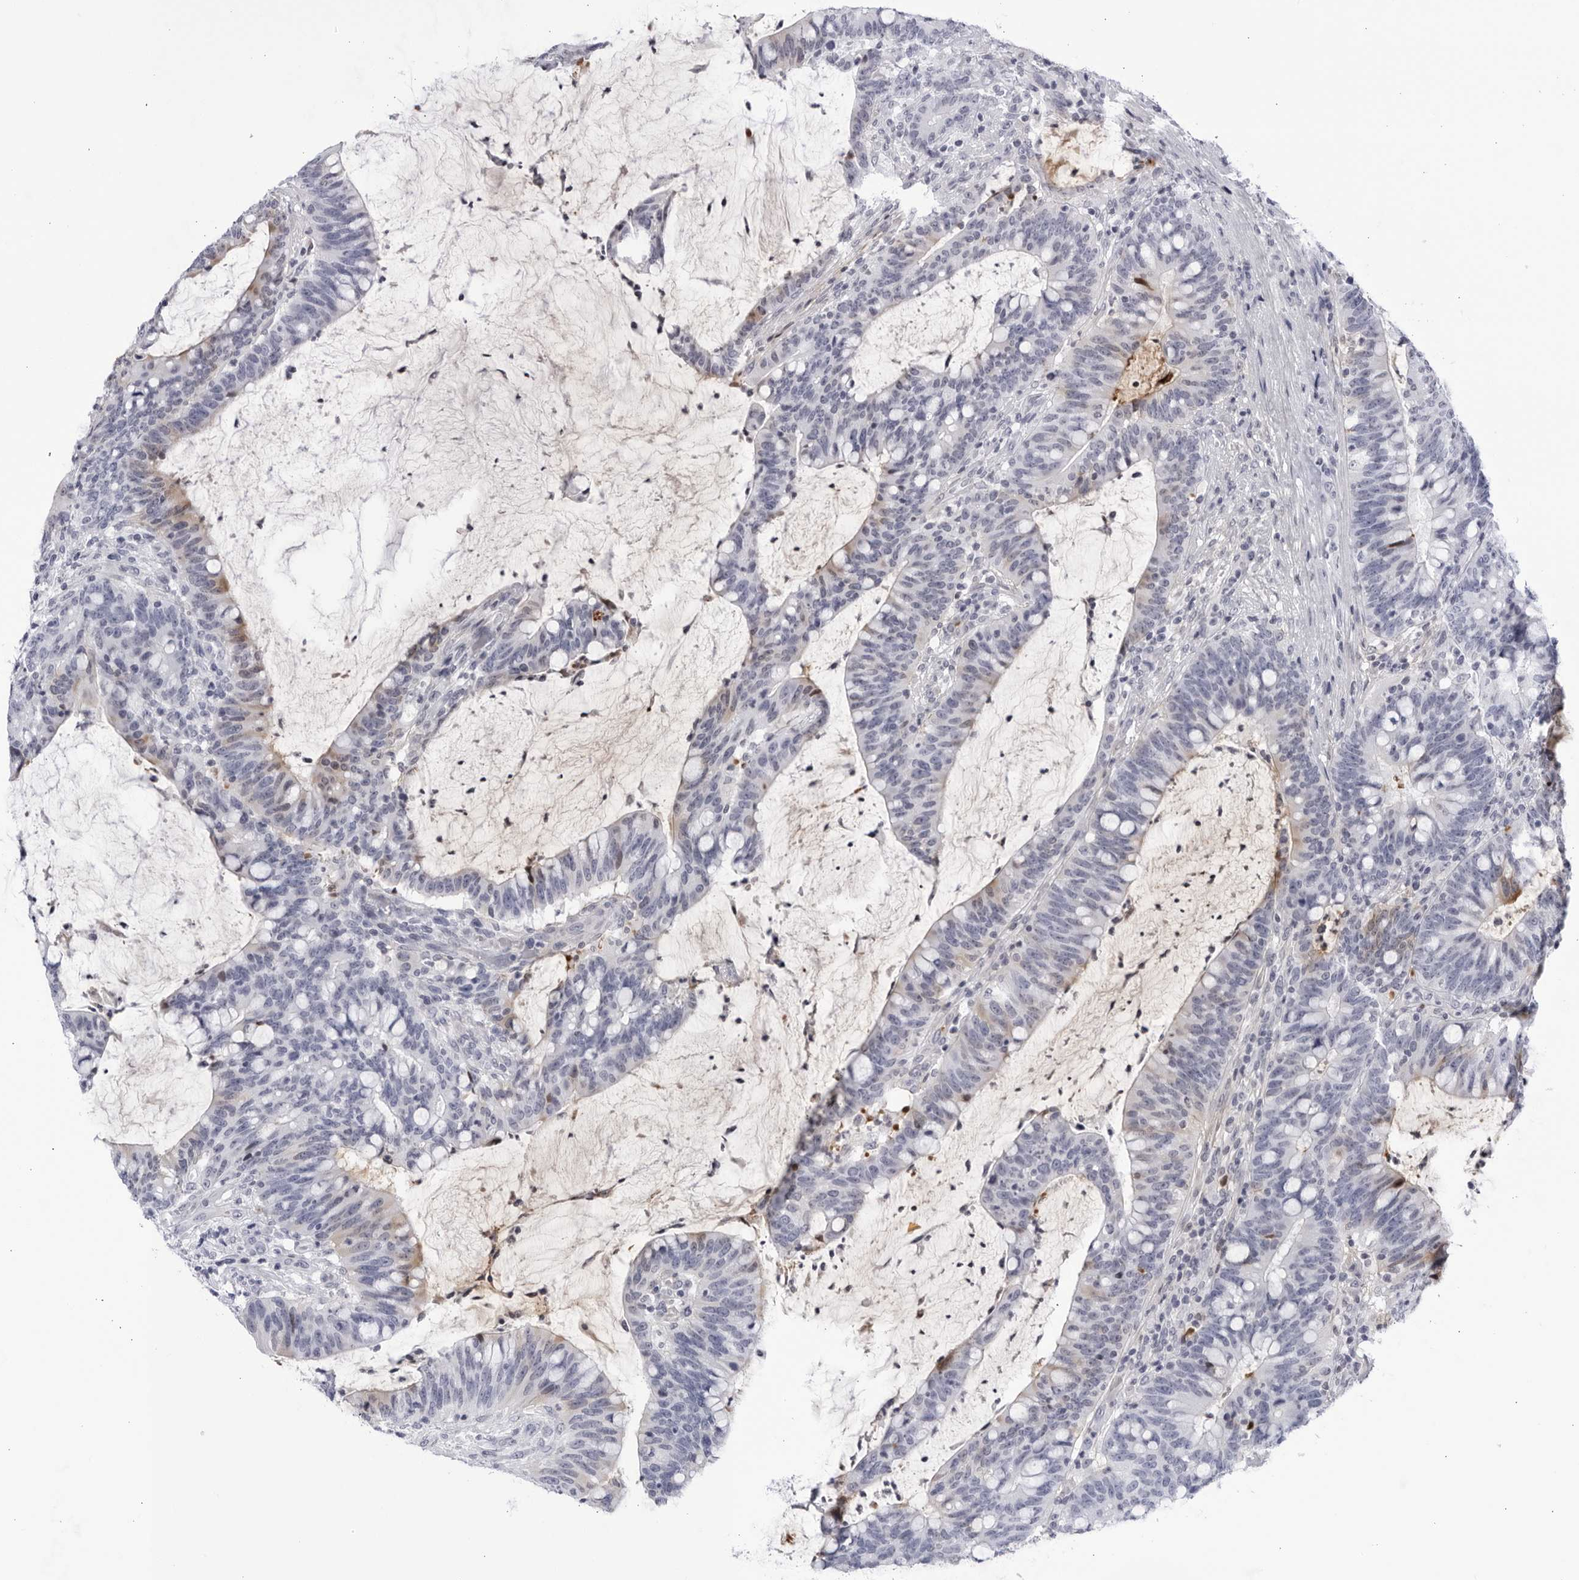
{"staining": {"intensity": "weak", "quantity": "<25%", "location": "cytoplasmic/membranous"}, "tissue": "colorectal cancer", "cell_type": "Tumor cells", "image_type": "cancer", "snomed": [{"axis": "morphology", "description": "Adenocarcinoma, NOS"}, {"axis": "topography", "description": "Colon"}], "caption": "This is a image of immunohistochemistry staining of colorectal adenocarcinoma, which shows no positivity in tumor cells.", "gene": "CNBD1", "patient": {"sex": "female", "age": 66}}